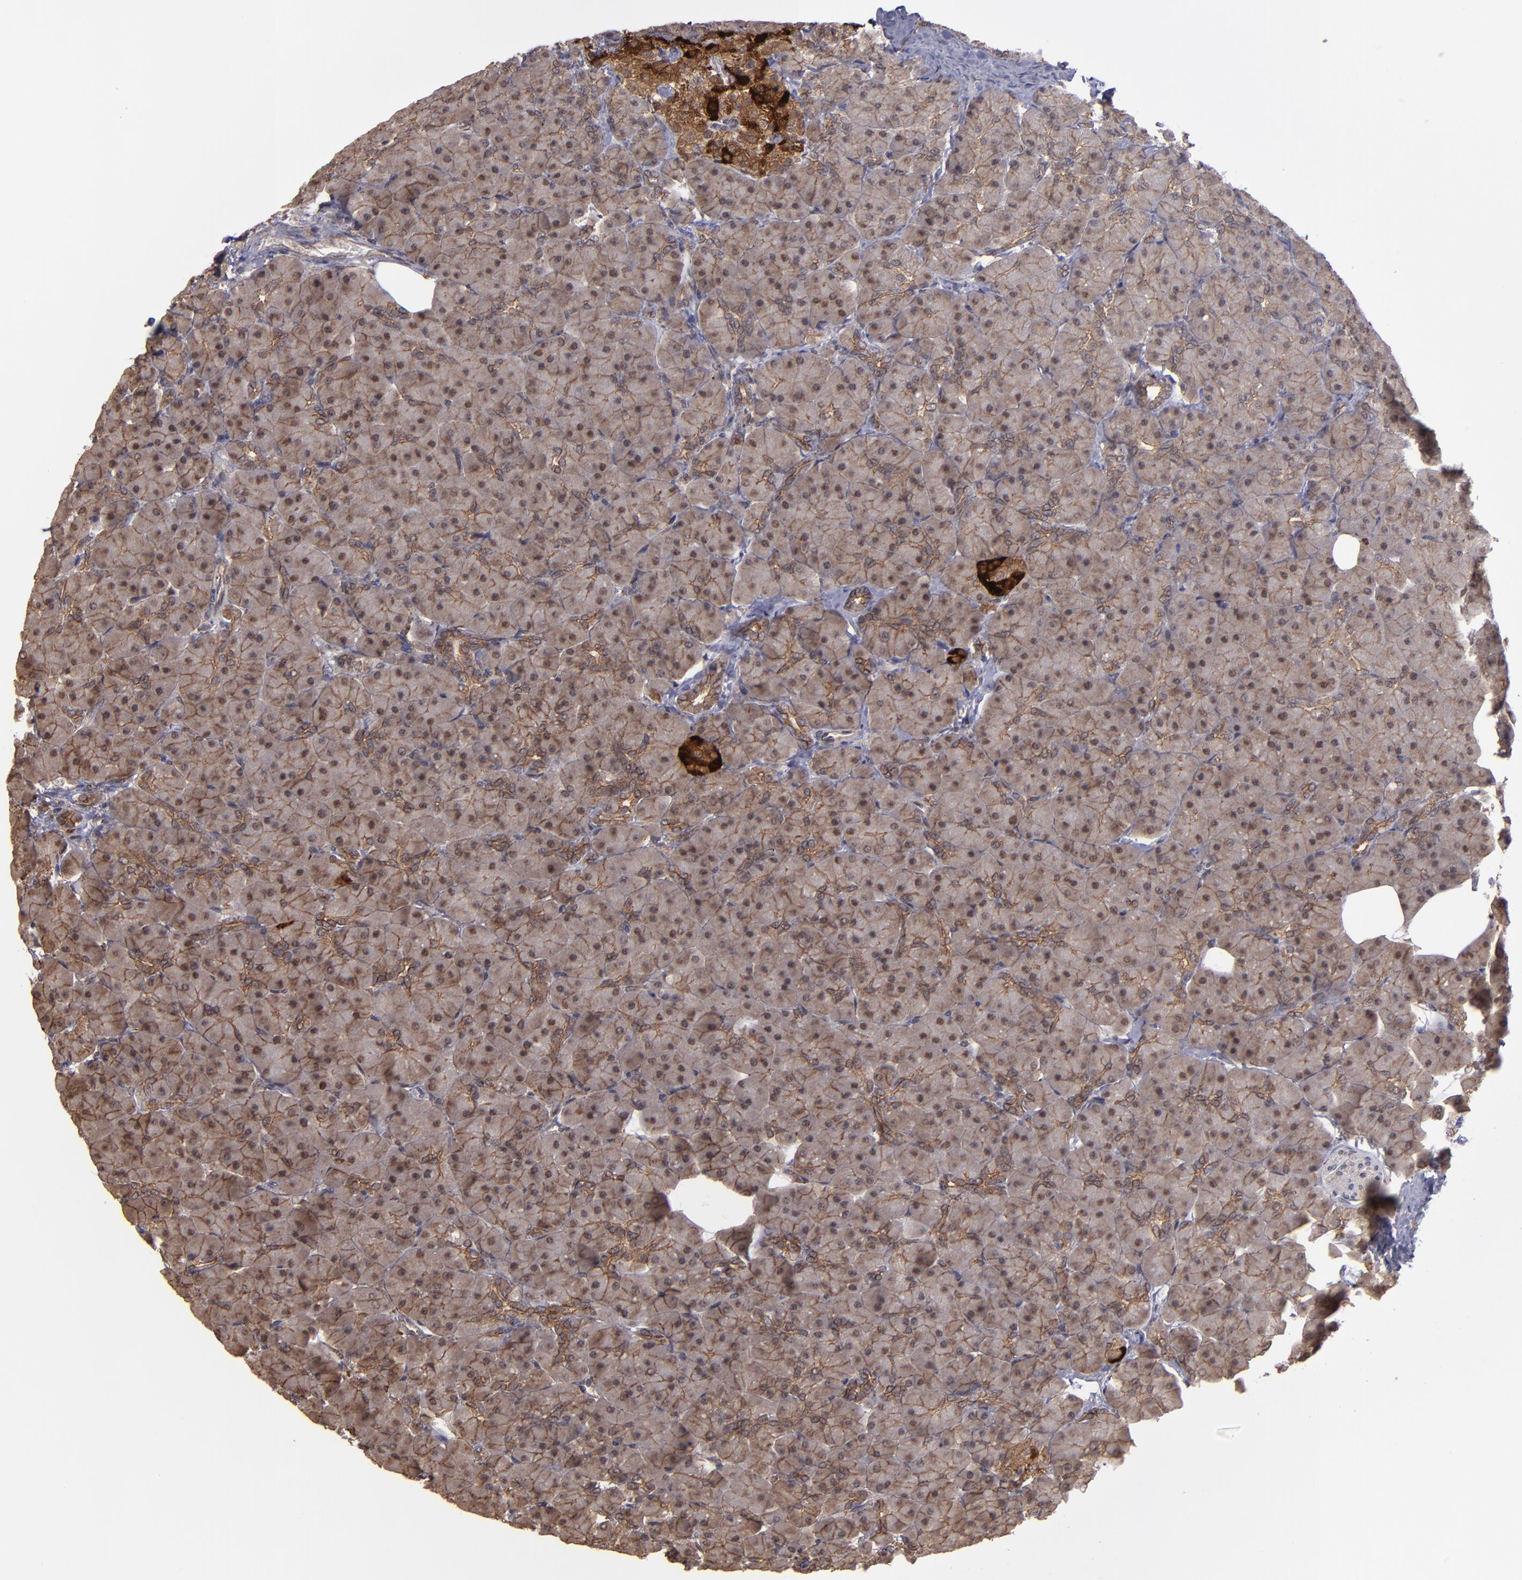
{"staining": {"intensity": "moderate", "quantity": ">75%", "location": "cytoplasmic/membranous"}, "tissue": "pancreas", "cell_type": "Exocrine glandular cells", "image_type": "normal", "snomed": [{"axis": "morphology", "description": "Normal tissue, NOS"}, {"axis": "topography", "description": "Pancreas"}], "caption": "Immunohistochemical staining of benign pancreas displays >75% levels of moderate cytoplasmic/membranous protein positivity in approximately >75% of exocrine glandular cells. The protein is stained brown, and the nuclei are stained in blue (DAB (3,3'-diaminobenzidine) IHC with brightfield microscopy, high magnification).", "gene": "SIPA1L1", "patient": {"sex": "male", "age": 66}}